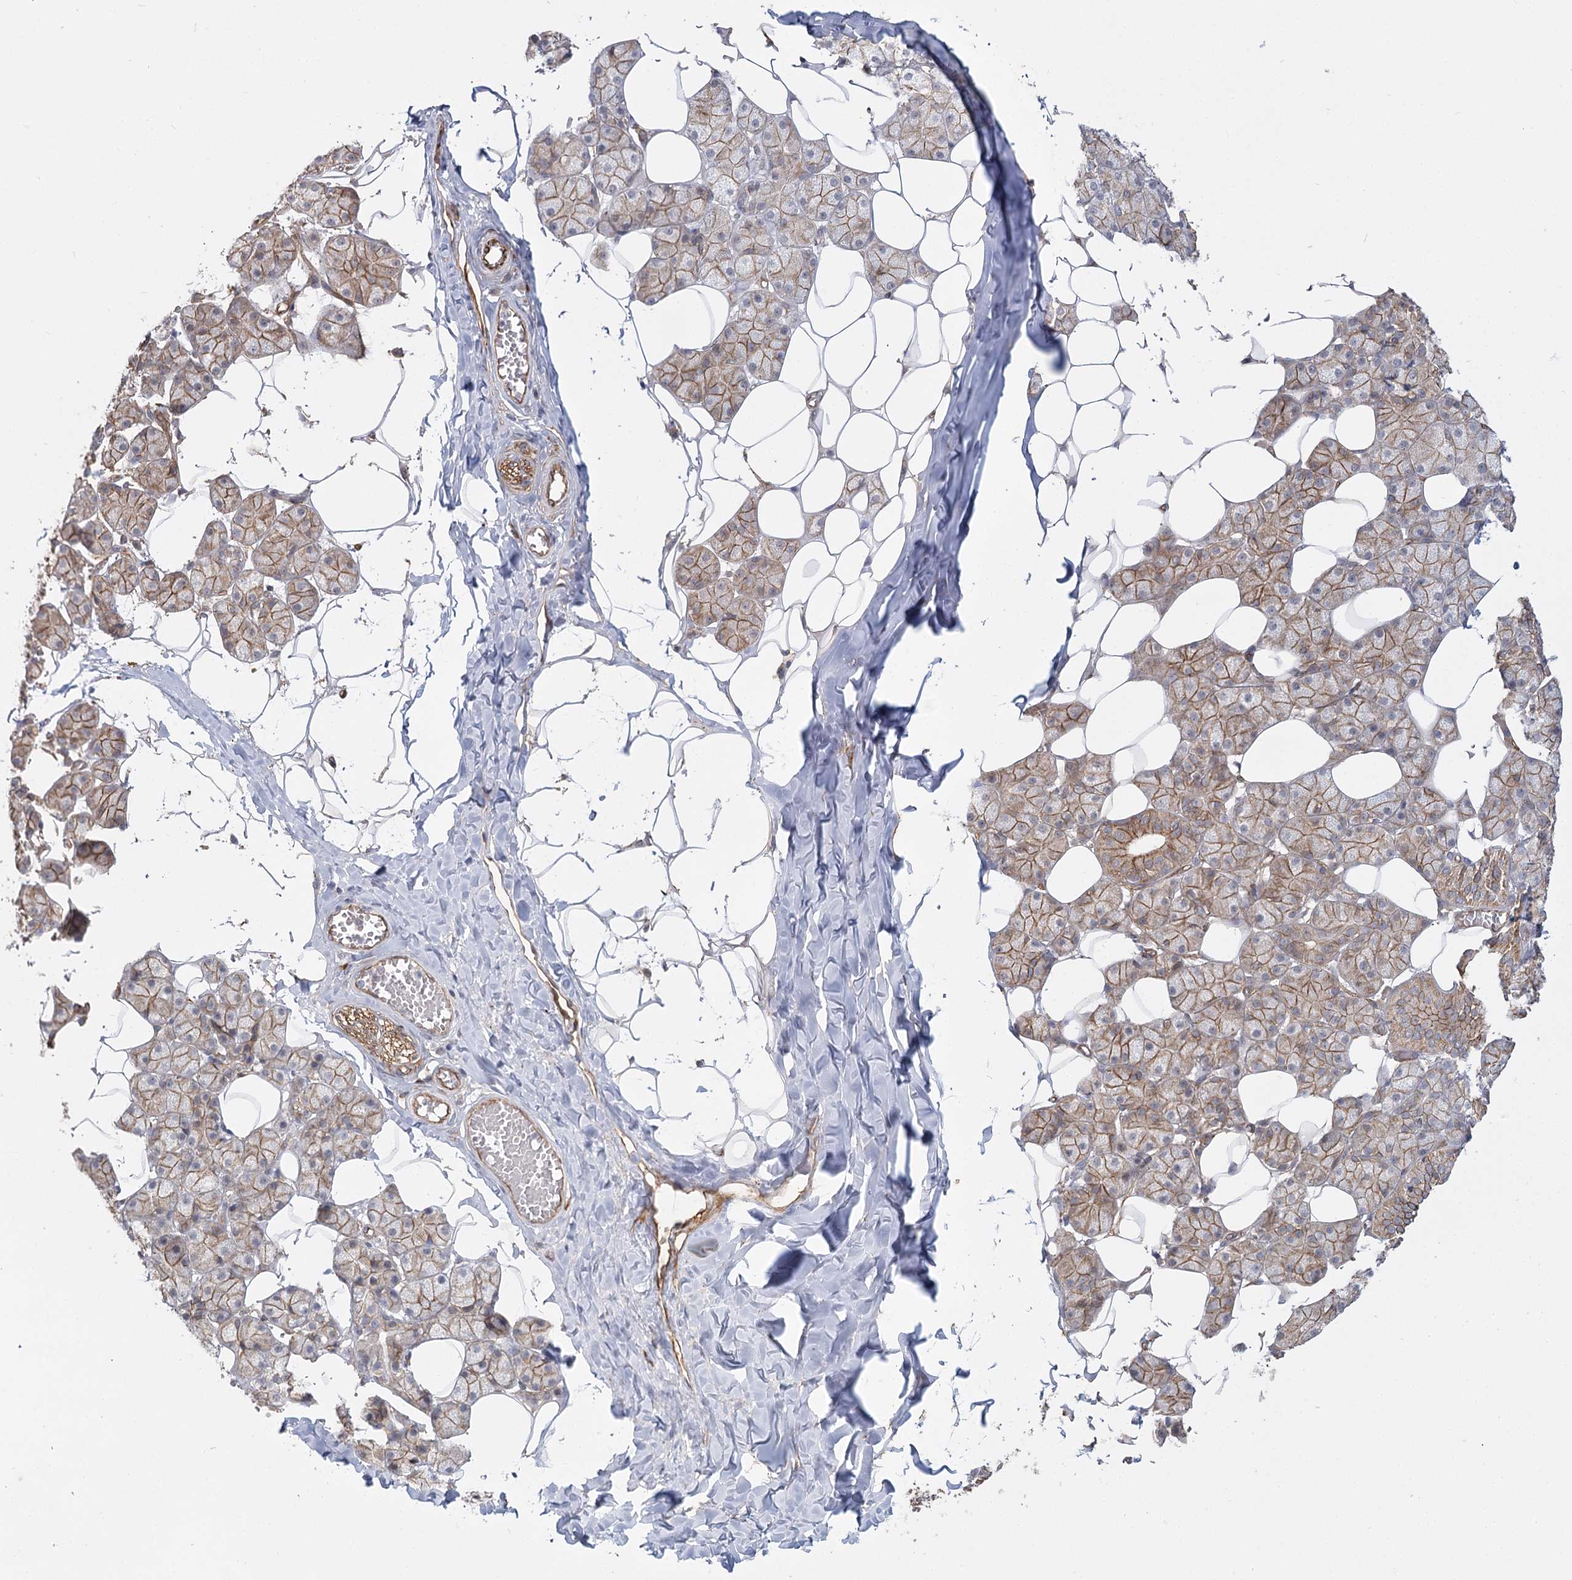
{"staining": {"intensity": "moderate", "quantity": "25%-75%", "location": "cytoplasmic/membranous"}, "tissue": "salivary gland", "cell_type": "Glandular cells", "image_type": "normal", "snomed": [{"axis": "morphology", "description": "Normal tissue, NOS"}, {"axis": "topography", "description": "Salivary gland"}], "caption": "Salivary gland stained with DAB (3,3'-diaminobenzidine) immunohistochemistry displays medium levels of moderate cytoplasmic/membranous expression in approximately 25%-75% of glandular cells. (IHC, brightfield microscopy, high magnification).", "gene": "RPP14", "patient": {"sex": "female", "age": 33}}